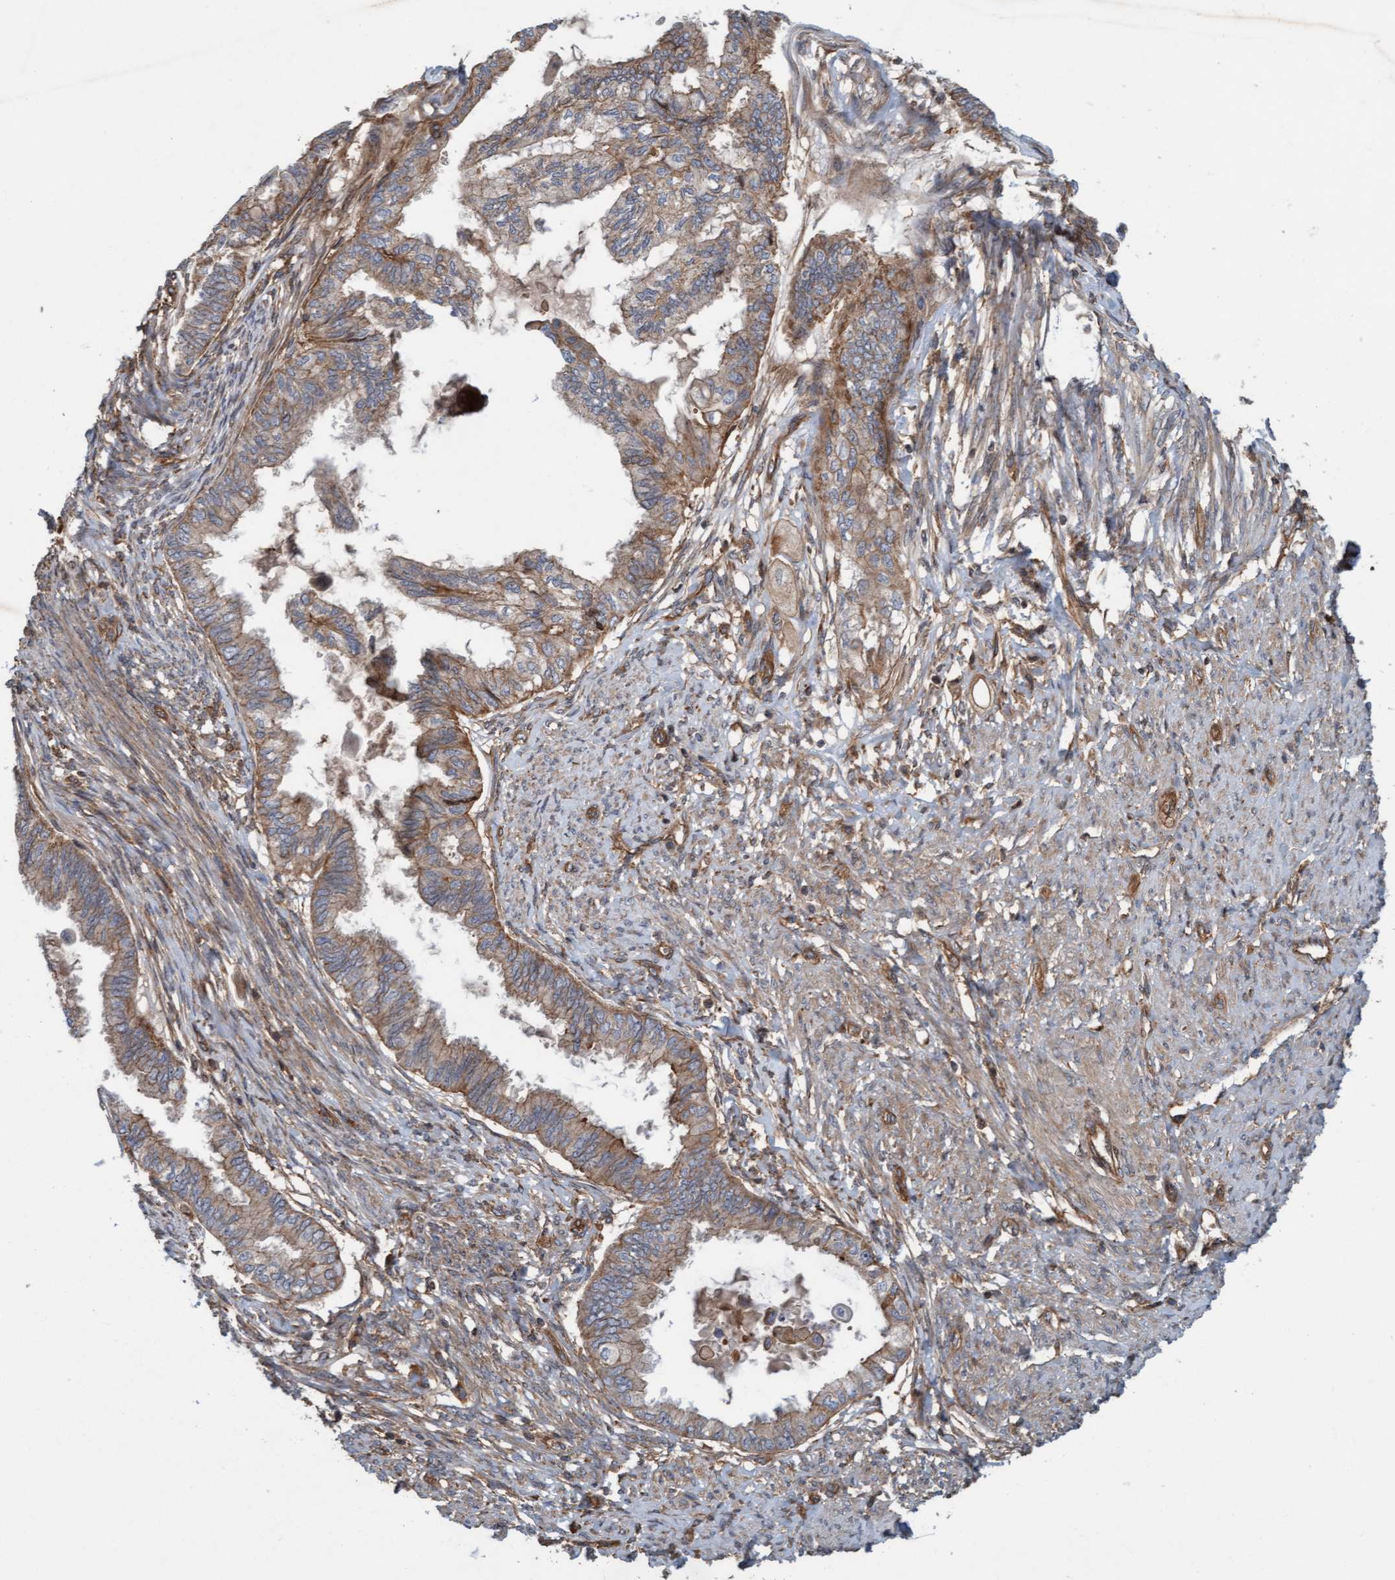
{"staining": {"intensity": "weak", "quantity": ">75%", "location": "cytoplasmic/membranous"}, "tissue": "cervical cancer", "cell_type": "Tumor cells", "image_type": "cancer", "snomed": [{"axis": "morphology", "description": "Normal tissue, NOS"}, {"axis": "morphology", "description": "Adenocarcinoma, NOS"}, {"axis": "topography", "description": "Cervix"}, {"axis": "topography", "description": "Endometrium"}], "caption": "Immunohistochemistry staining of cervical adenocarcinoma, which demonstrates low levels of weak cytoplasmic/membranous expression in approximately >75% of tumor cells indicating weak cytoplasmic/membranous protein positivity. The staining was performed using DAB (brown) for protein detection and nuclei were counterstained in hematoxylin (blue).", "gene": "ERAL1", "patient": {"sex": "female", "age": 86}}